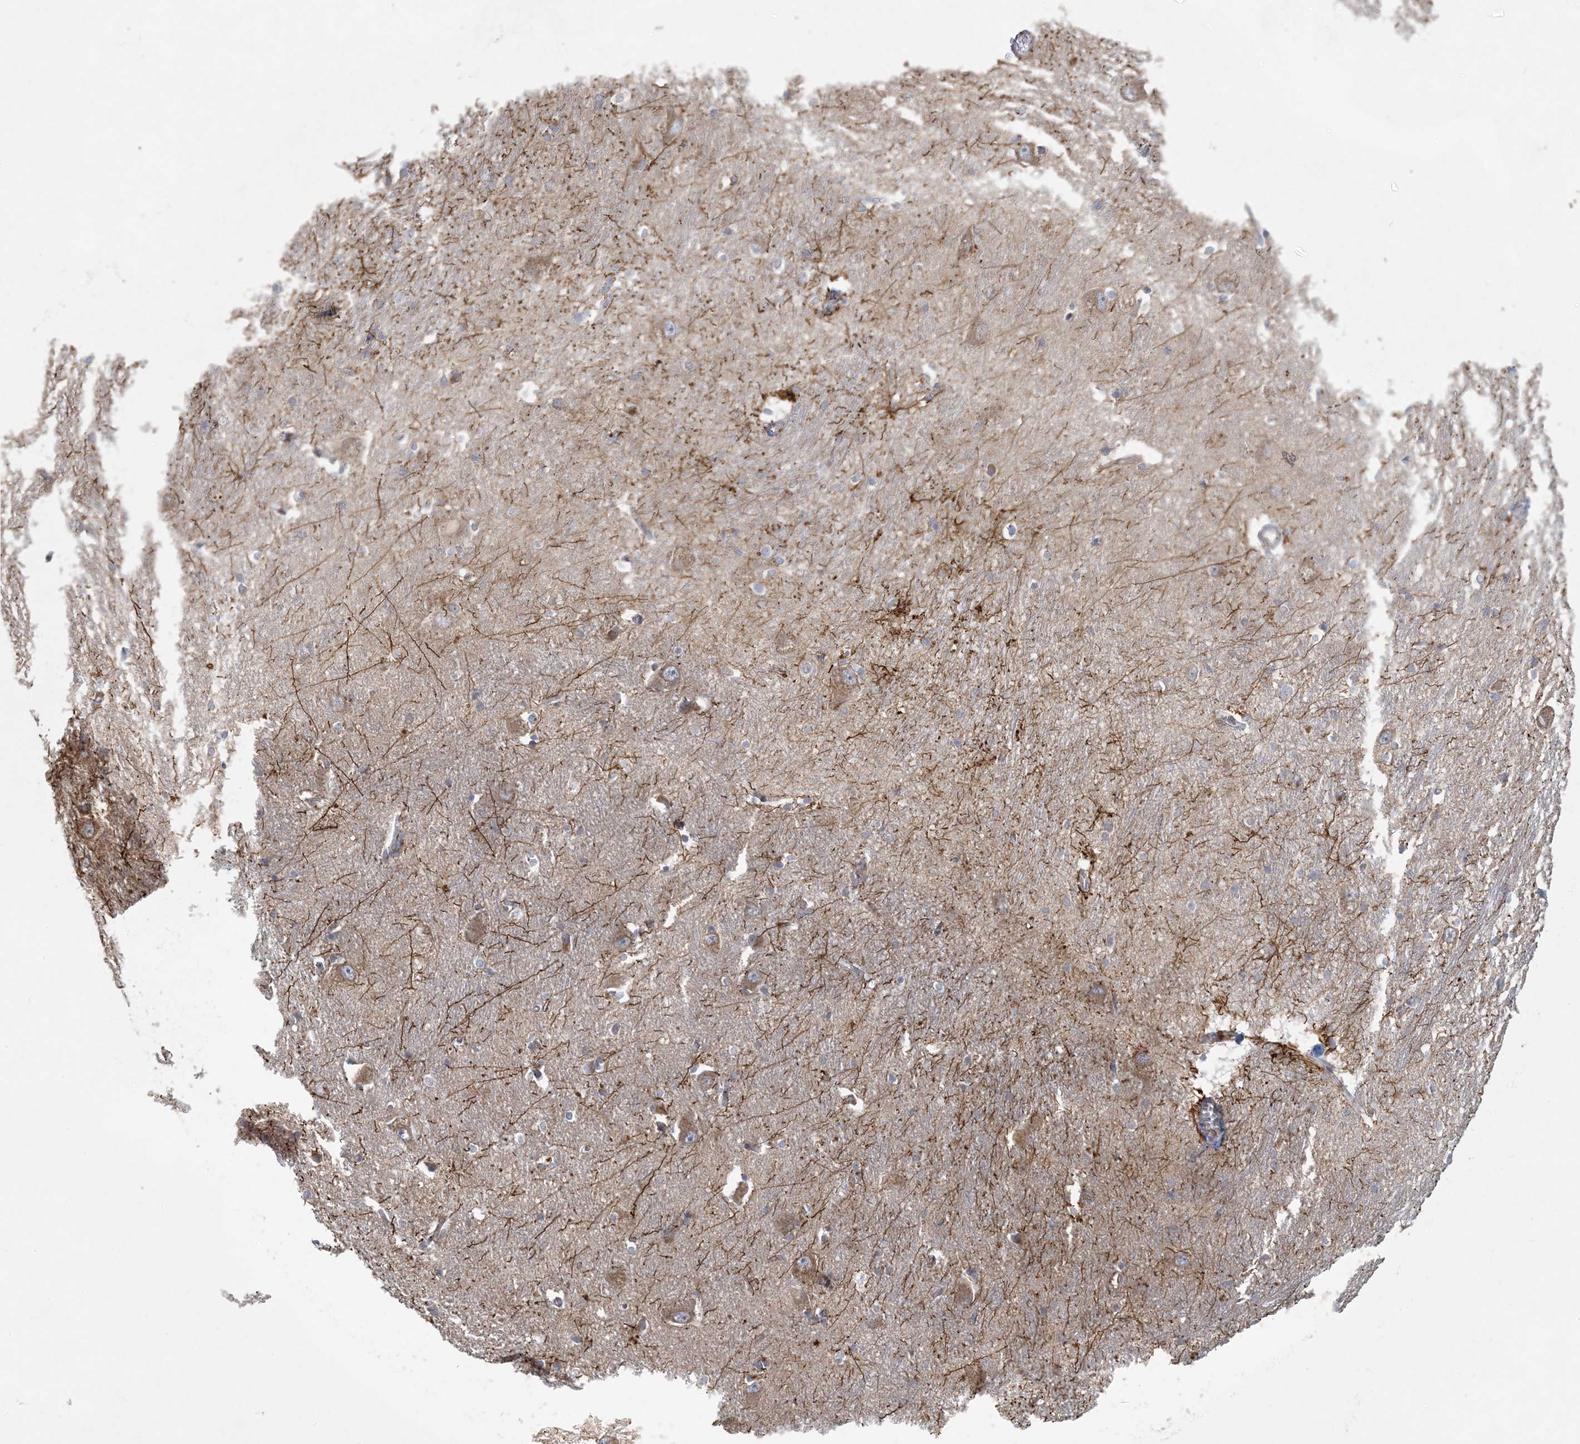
{"staining": {"intensity": "strong", "quantity": "<25%", "location": "cytoplasmic/membranous"}, "tissue": "caudate", "cell_type": "Glial cells", "image_type": "normal", "snomed": [{"axis": "morphology", "description": "Normal tissue, NOS"}, {"axis": "topography", "description": "Lateral ventricle wall"}], "caption": "Strong cytoplasmic/membranous positivity is seen in approximately <25% of glial cells in benign caudate.", "gene": "MCAT", "patient": {"sex": "male", "age": 37}}